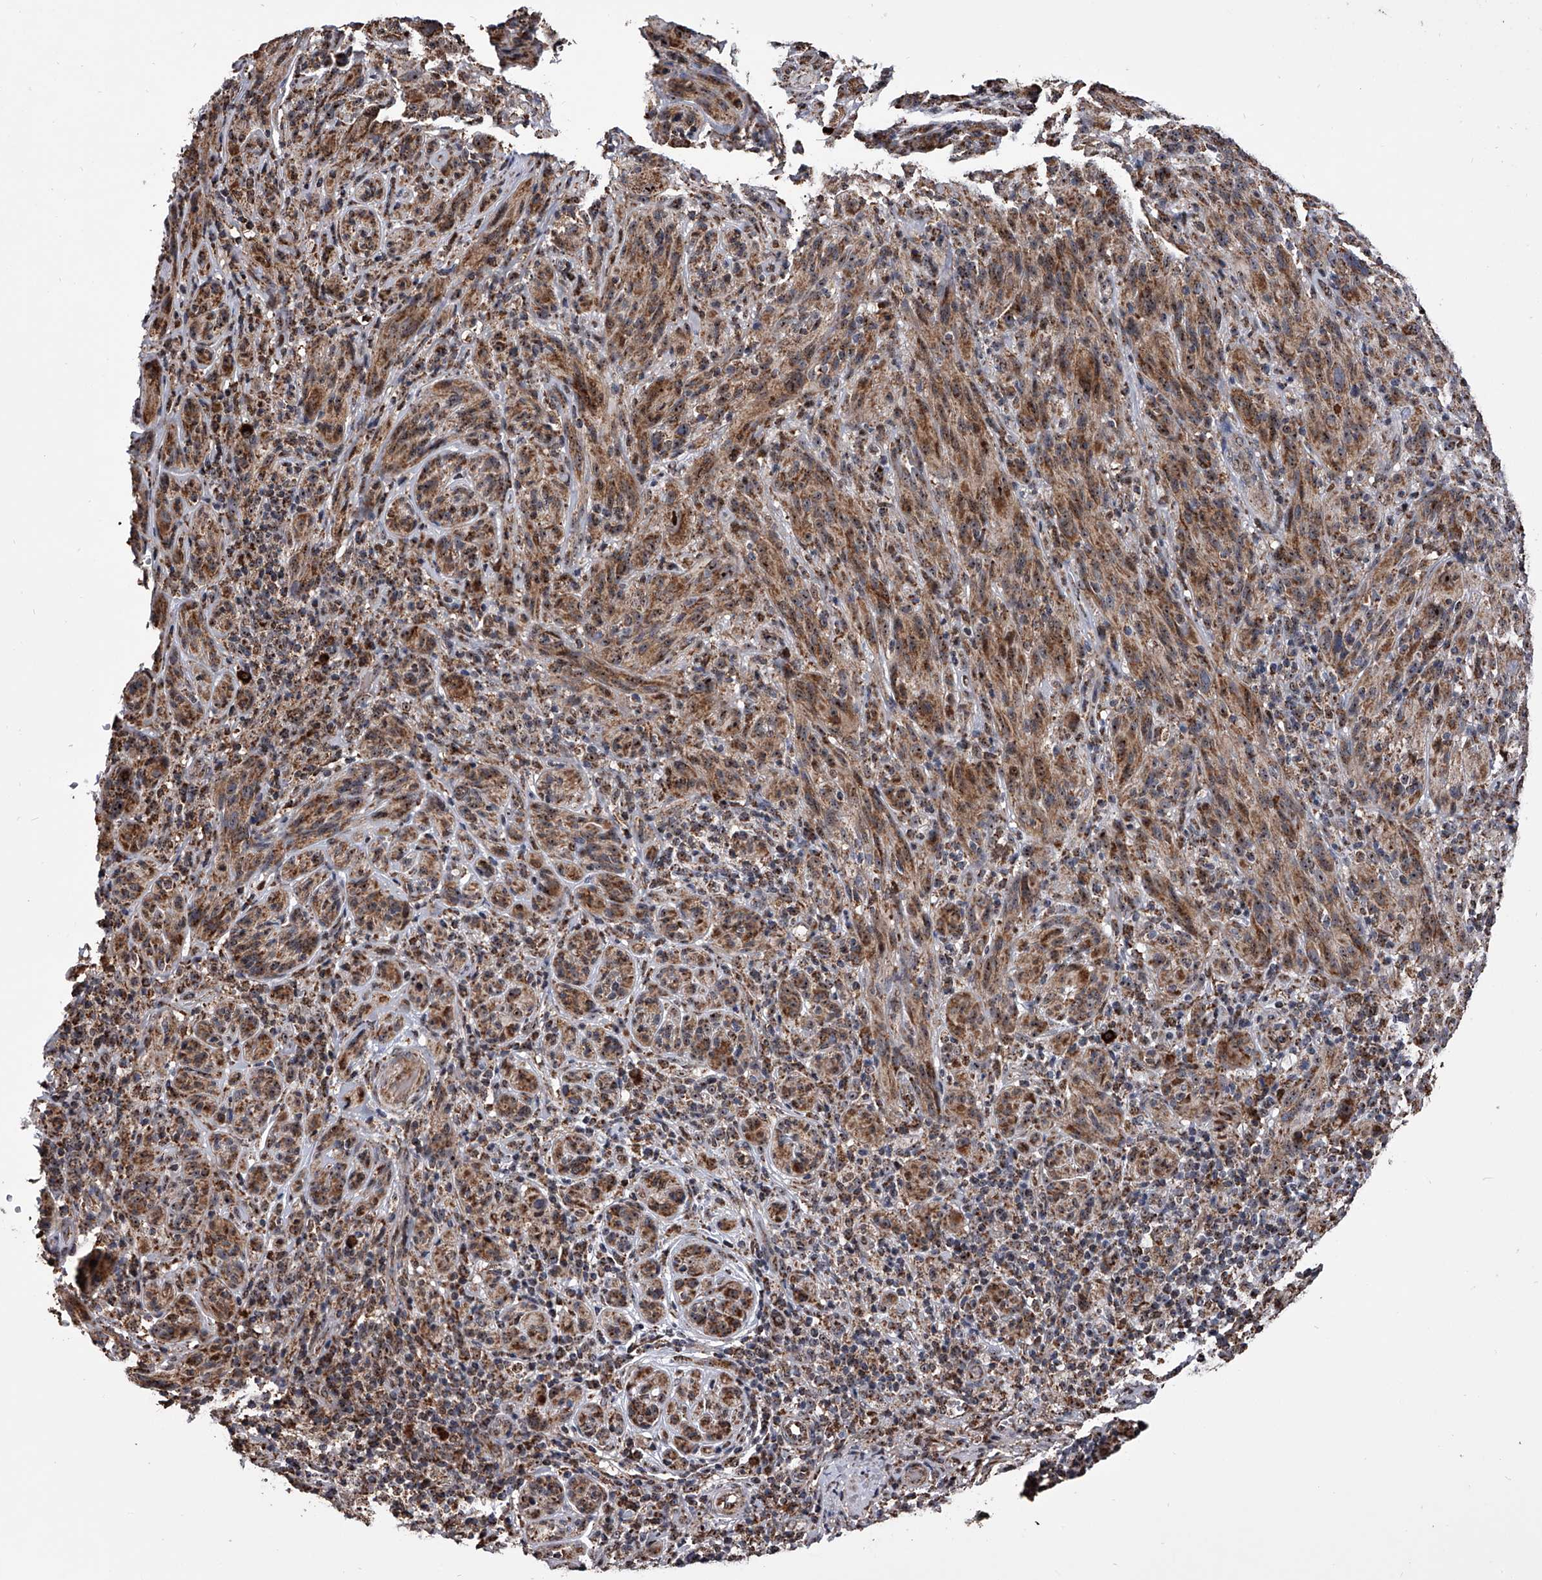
{"staining": {"intensity": "moderate", "quantity": ">75%", "location": "cytoplasmic/membranous"}, "tissue": "melanoma", "cell_type": "Tumor cells", "image_type": "cancer", "snomed": [{"axis": "morphology", "description": "Malignant melanoma, NOS"}, {"axis": "topography", "description": "Skin of head"}], "caption": "There is medium levels of moderate cytoplasmic/membranous positivity in tumor cells of melanoma, as demonstrated by immunohistochemical staining (brown color).", "gene": "SMPDL3A", "patient": {"sex": "male", "age": 96}}